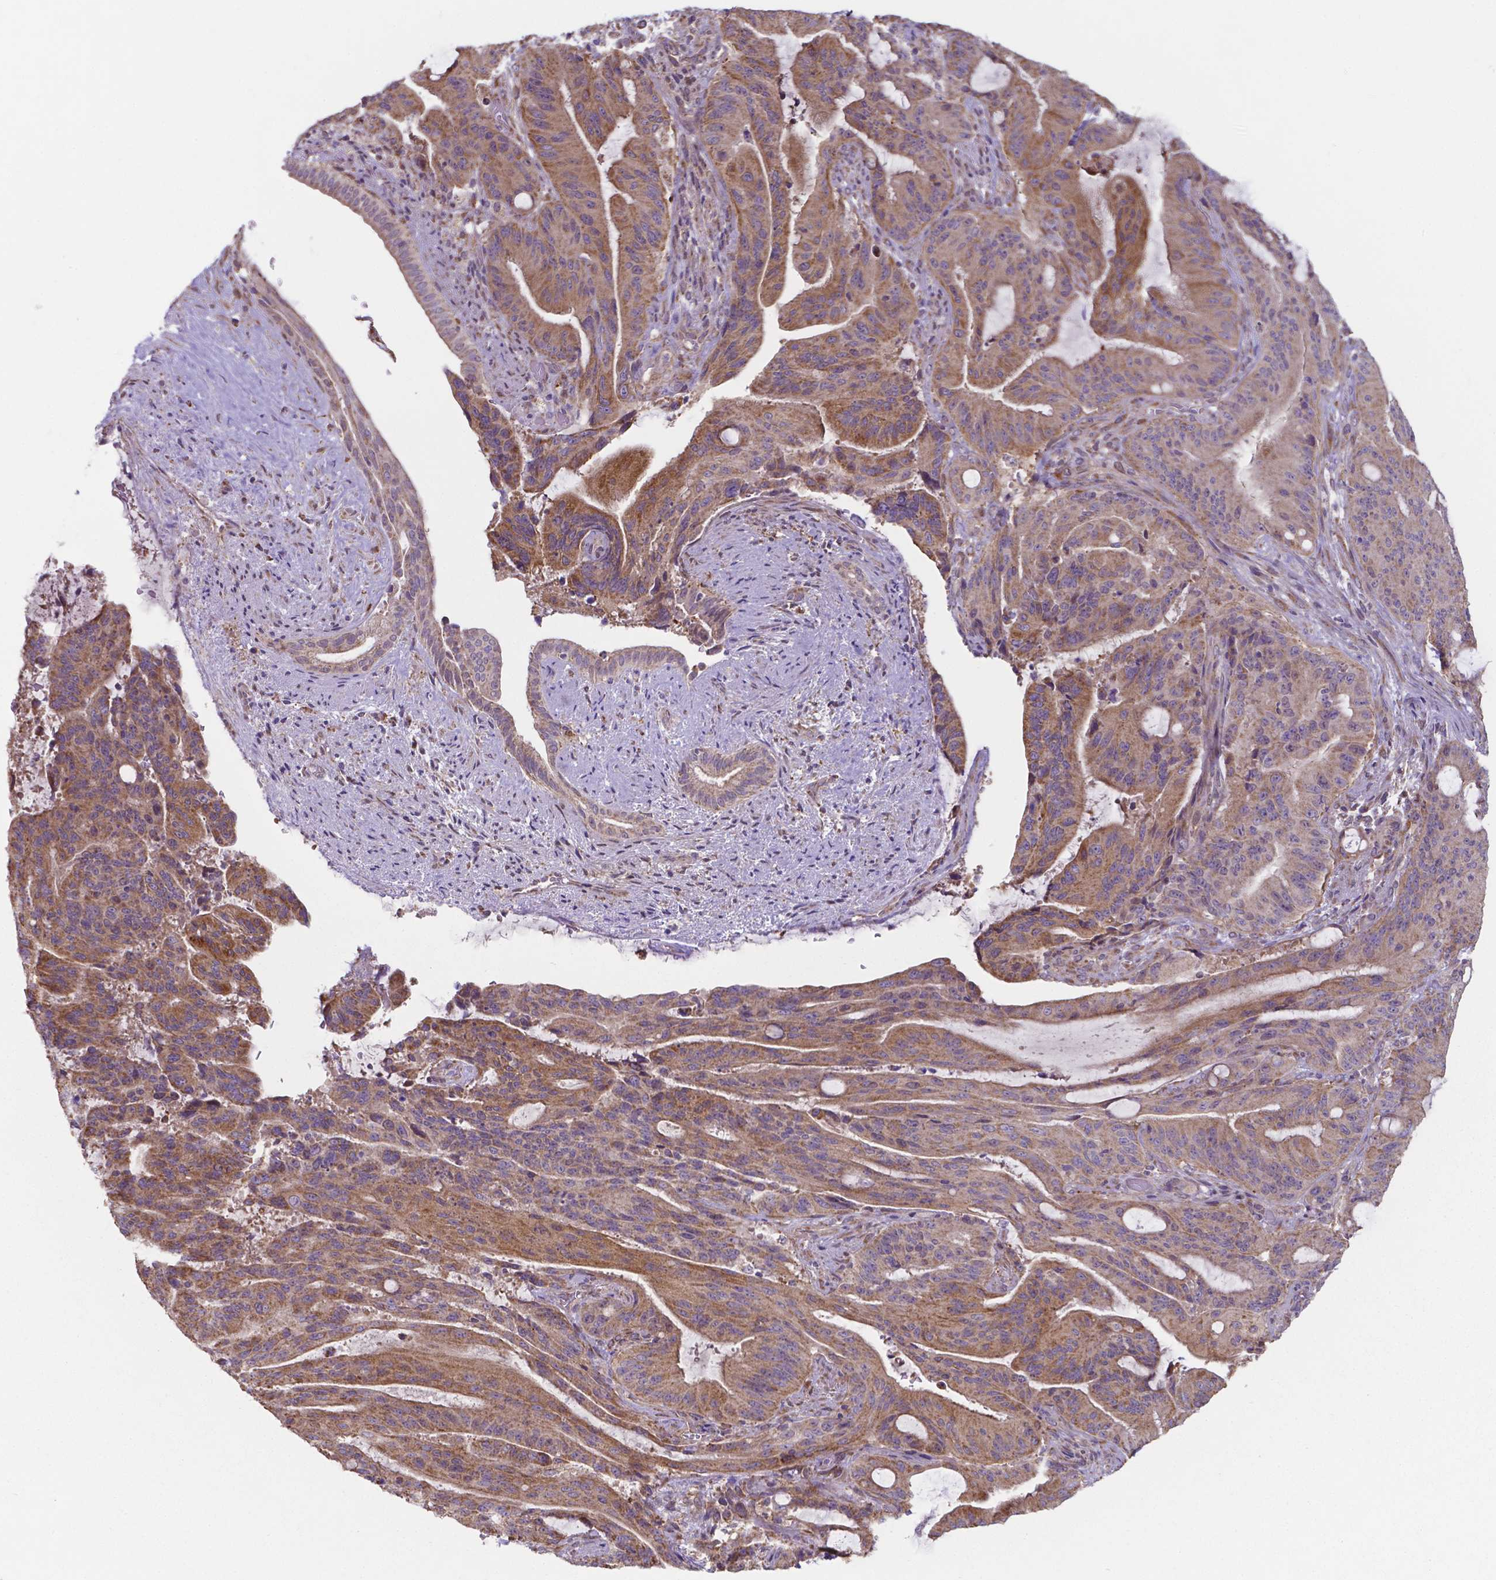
{"staining": {"intensity": "moderate", "quantity": ">75%", "location": "cytoplasmic/membranous"}, "tissue": "liver cancer", "cell_type": "Tumor cells", "image_type": "cancer", "snomed": [{"axis": "morphology", "description": "Cholangiocarcinoma"}, {"axis": "topography", "description": "Liver"}], "caption": "Brown immunohistochemical staining in liver cancer (cholangiocarcinoma) exhibits moderate cytoplasmic/membranous expression in about >75% of tumor cells. (DAB = brown stain, brightfield microscopy at high magnification).", "gene": "FAM114A1", "patient": {"sex": "female", "age": 73}}